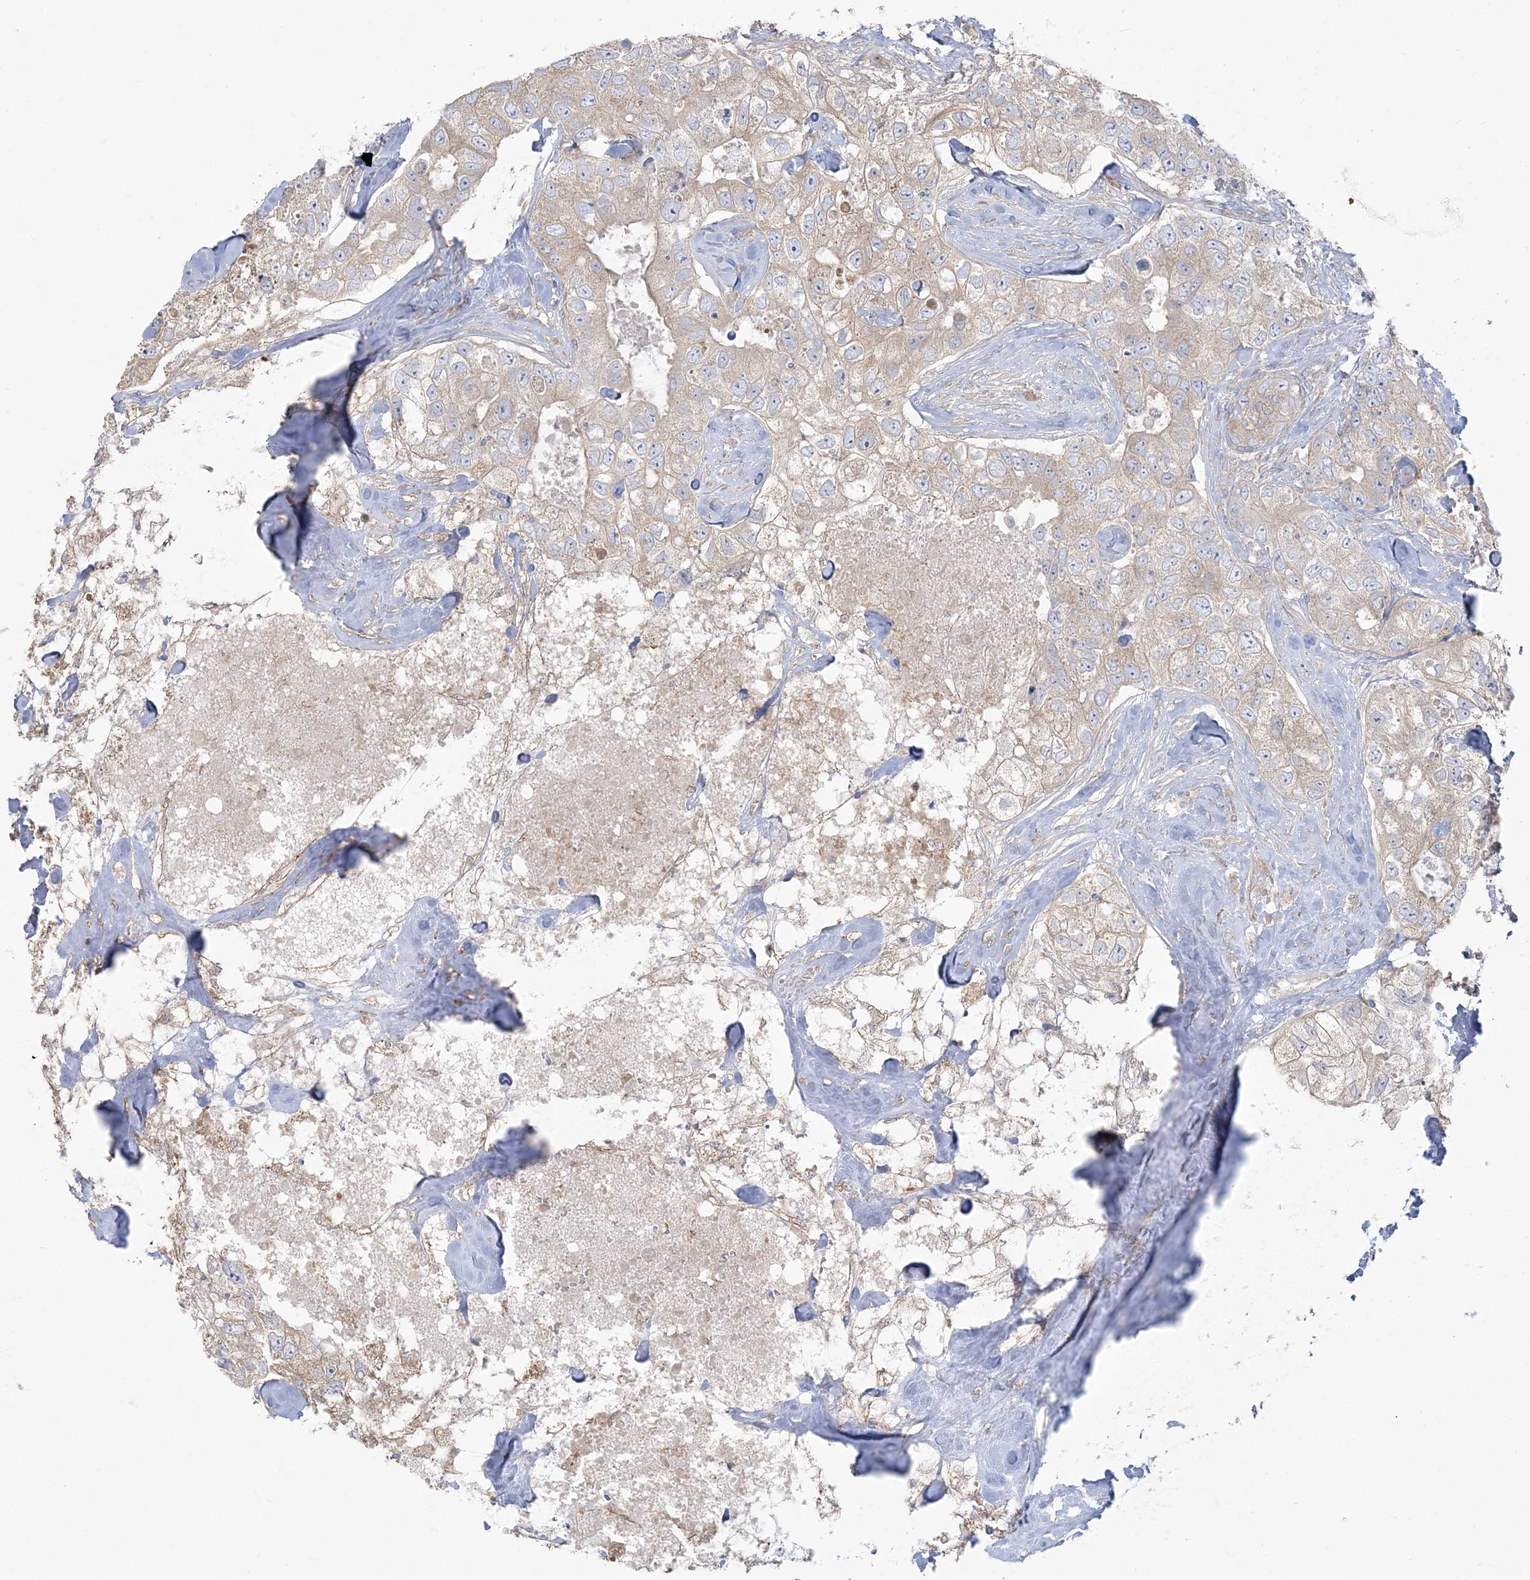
{"staining": {"intensity": "weak", "quantity": "25%-75%", "location": "cytoplasmic/membranous"}, "tissue": "breast cancer", "cell_type": "Tumor cells", "image_type": "cancer", "snomed": [{"axis": "morphology", "description": "Duct carcinoma"}, {"axis": "topography", "description": "Breast"}], "caption": "IHC (DAB) staining of human infiltrating ductal carcinoma (breast) demonstrates weak cytoplasmic/membranous protein expression in about 25%-75% of tumor cells. (brown staining indicates protein expression, while blue staining denotes nuclei).", "gene": "ZC3H6", "patient": {"sex": "female", "age": 62}}